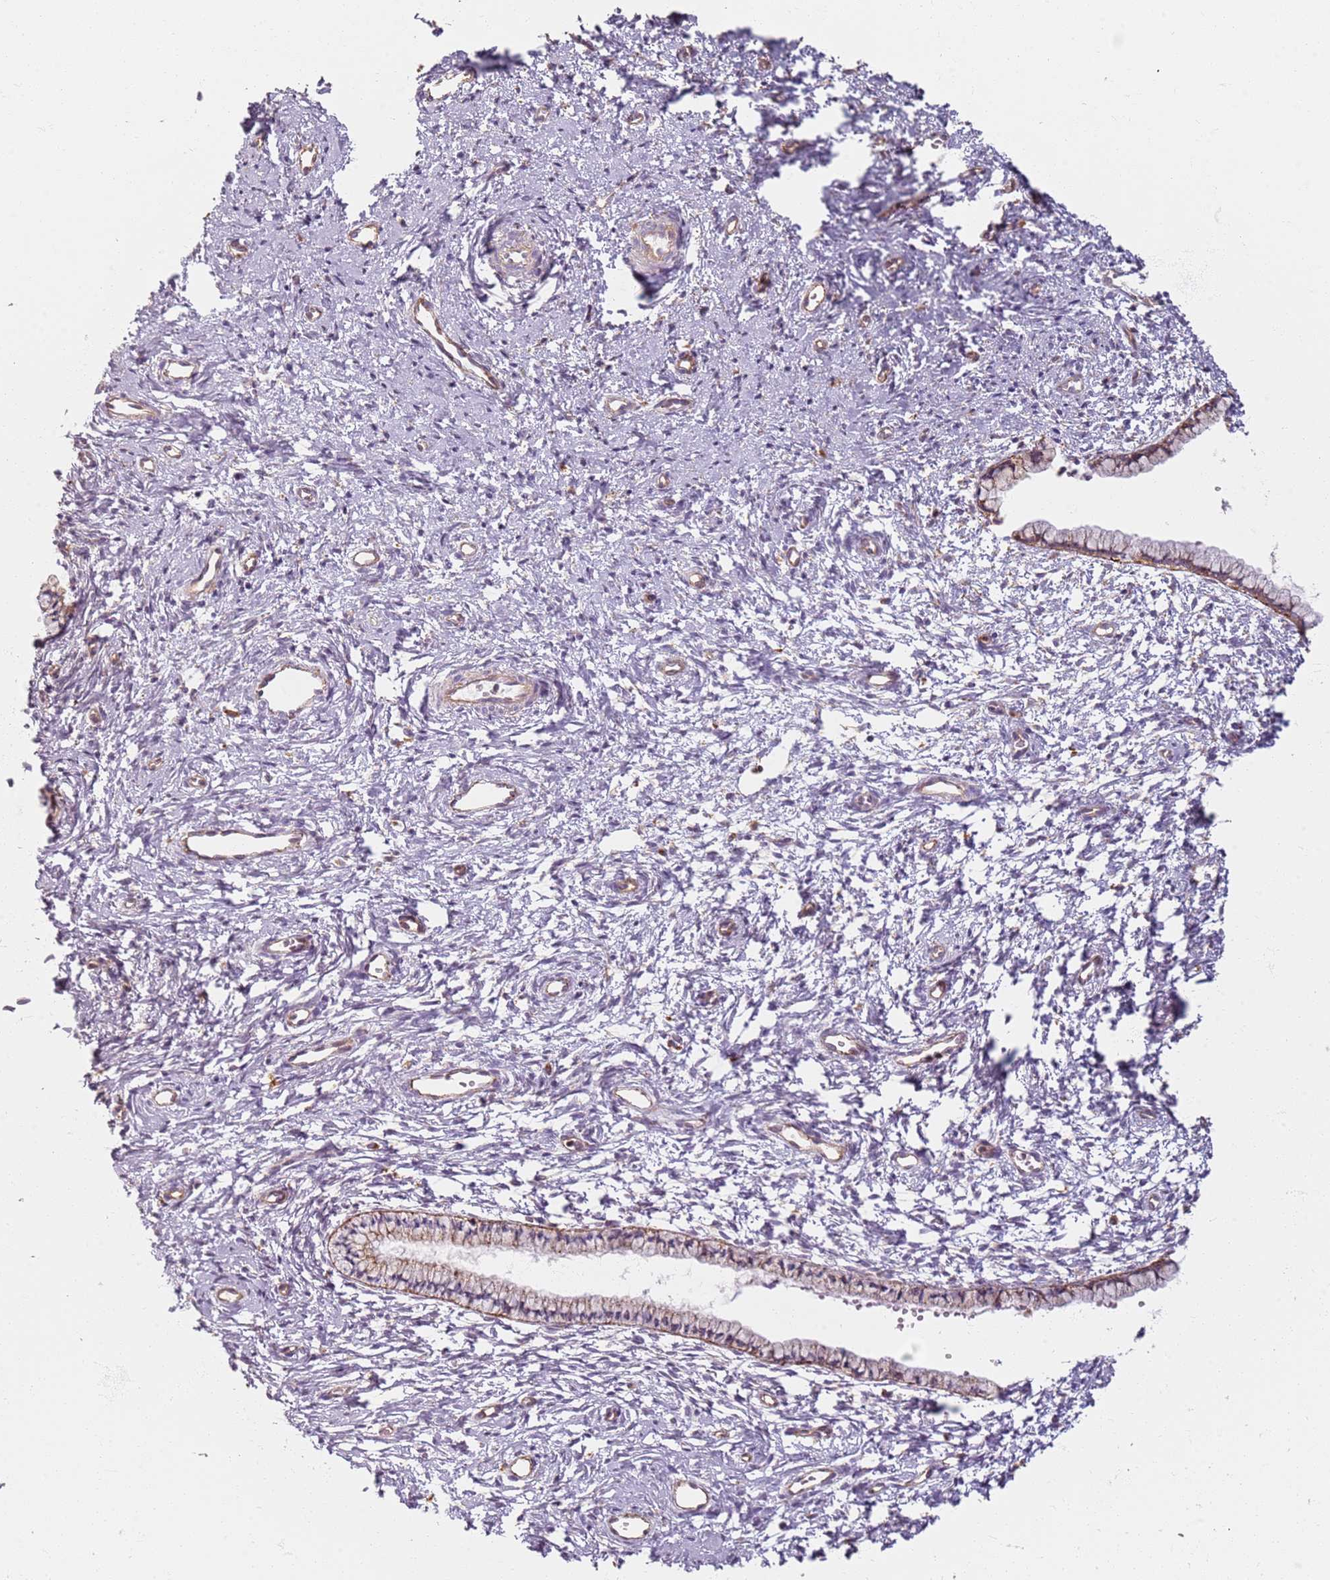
{"staining": {"intensity": "moderate", "quantity": ">75%", "location": "cytoplasmic/membranous"}, "tissue": "cervix", "cell_type": "Glandular cells", "image_type": "normal", "snomed": [{"axis": "morphology", "description": "Normal tissue, NOS"}, {"axis": "topography", "description": "Cervix"}], "caption": "Protein expression analysis of normal cervix displays moderate cytoplasmic/membranous expression in about >75% of glandular cells.", "gene": "PROKR2", "patient": {"sex": "female", "age": 57}}